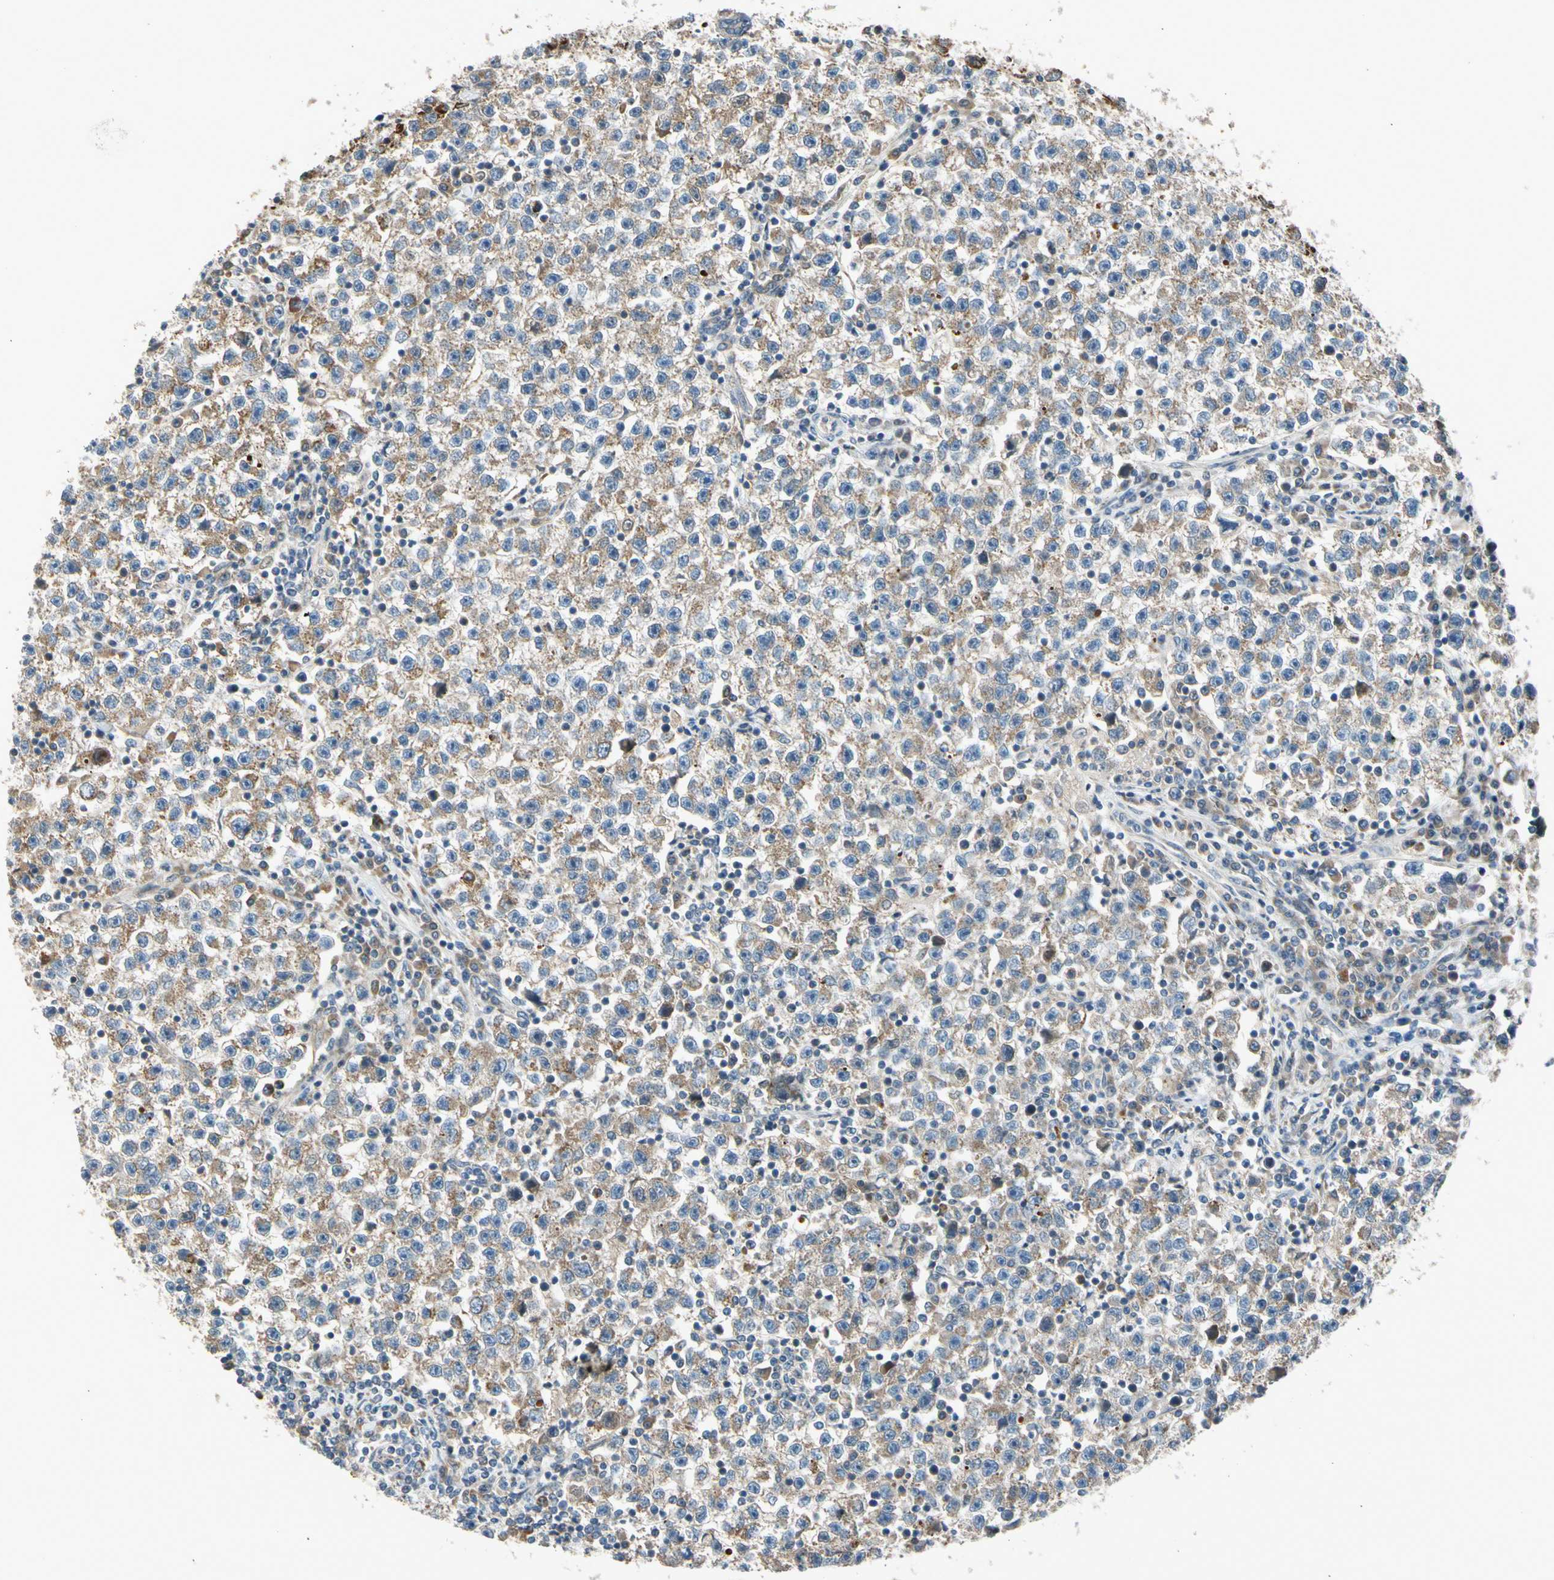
{"staining": {"intensity": "moderate", "quantity": ">75%", "location": "cytoplasmic/membranous"}, "tissue": "testis cancer", "cell_type": "Tumor cells", "image_type": "cancer", "snomed": [{"axis": "morphology", "description": "Seminoma, NOS"}, {"axis": "topography", "description": "Testis"}], "caption": "Immunohistochemical staining of human testis cancer (seminoma) reveals medium levels of moderate cytoplasmic/membranous protein positivity in approximately >75% of tumor cells. Nuclei are stained in blue.", "gene": "NPHP3", "patient": {"sex": "male", "age": 22}}